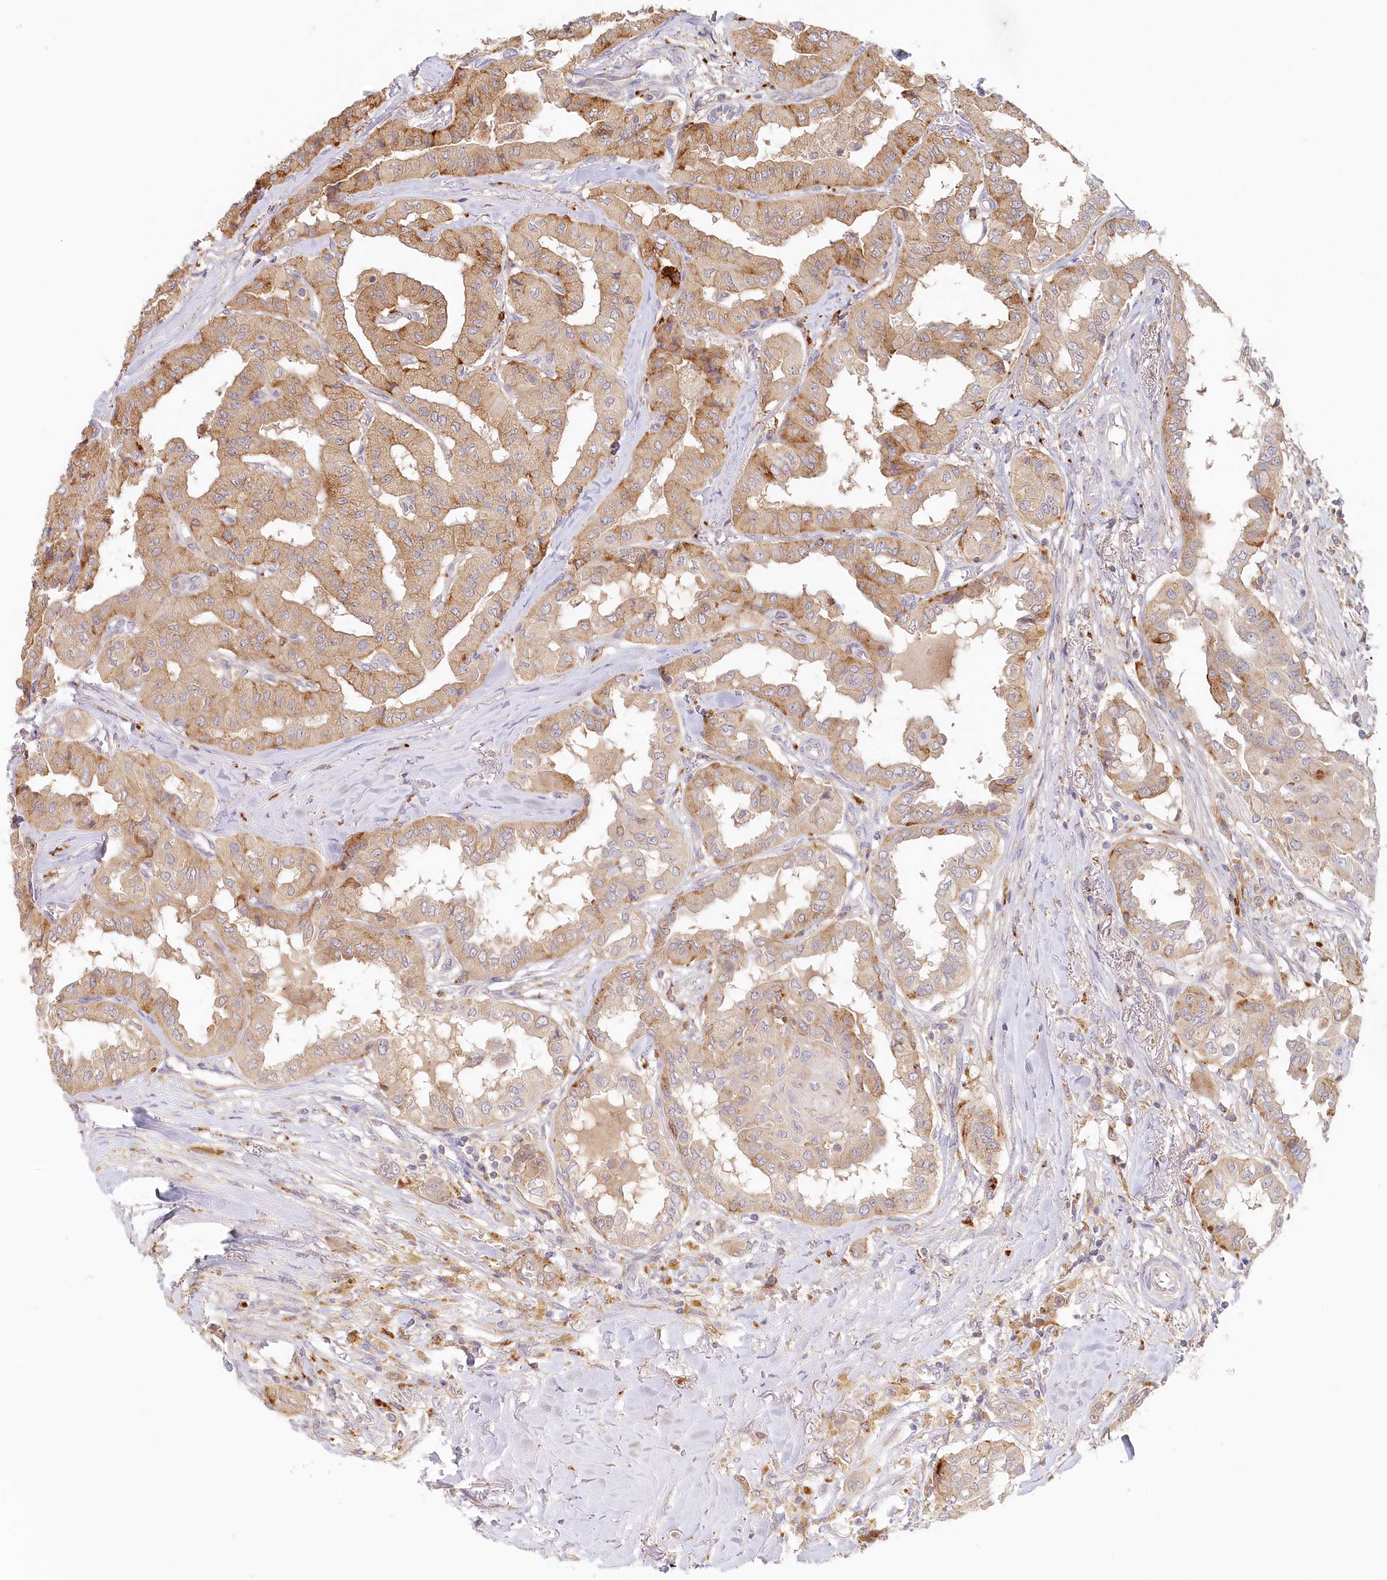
{"staining": {"intensity": "moderate", "quantity": "<25%", "location": "cytoplasmic/membranous"}, "tissue": "thyroid cancer", "cell_type": "Tumor cells", "image_type": "cancer", "snomed": [{"axis": "morphology", "description": "Papillary adenocarcinoma, NOS"}, {"axis": "topography", "description": "Thyroid gland"}], "caption": "Tumor cells display moderate cytoplasmic/membranous expression in about <25% of cells in thyroid cancer.", "gene": "VSIG1", "patient": {"sex": "female", "age": 59}}